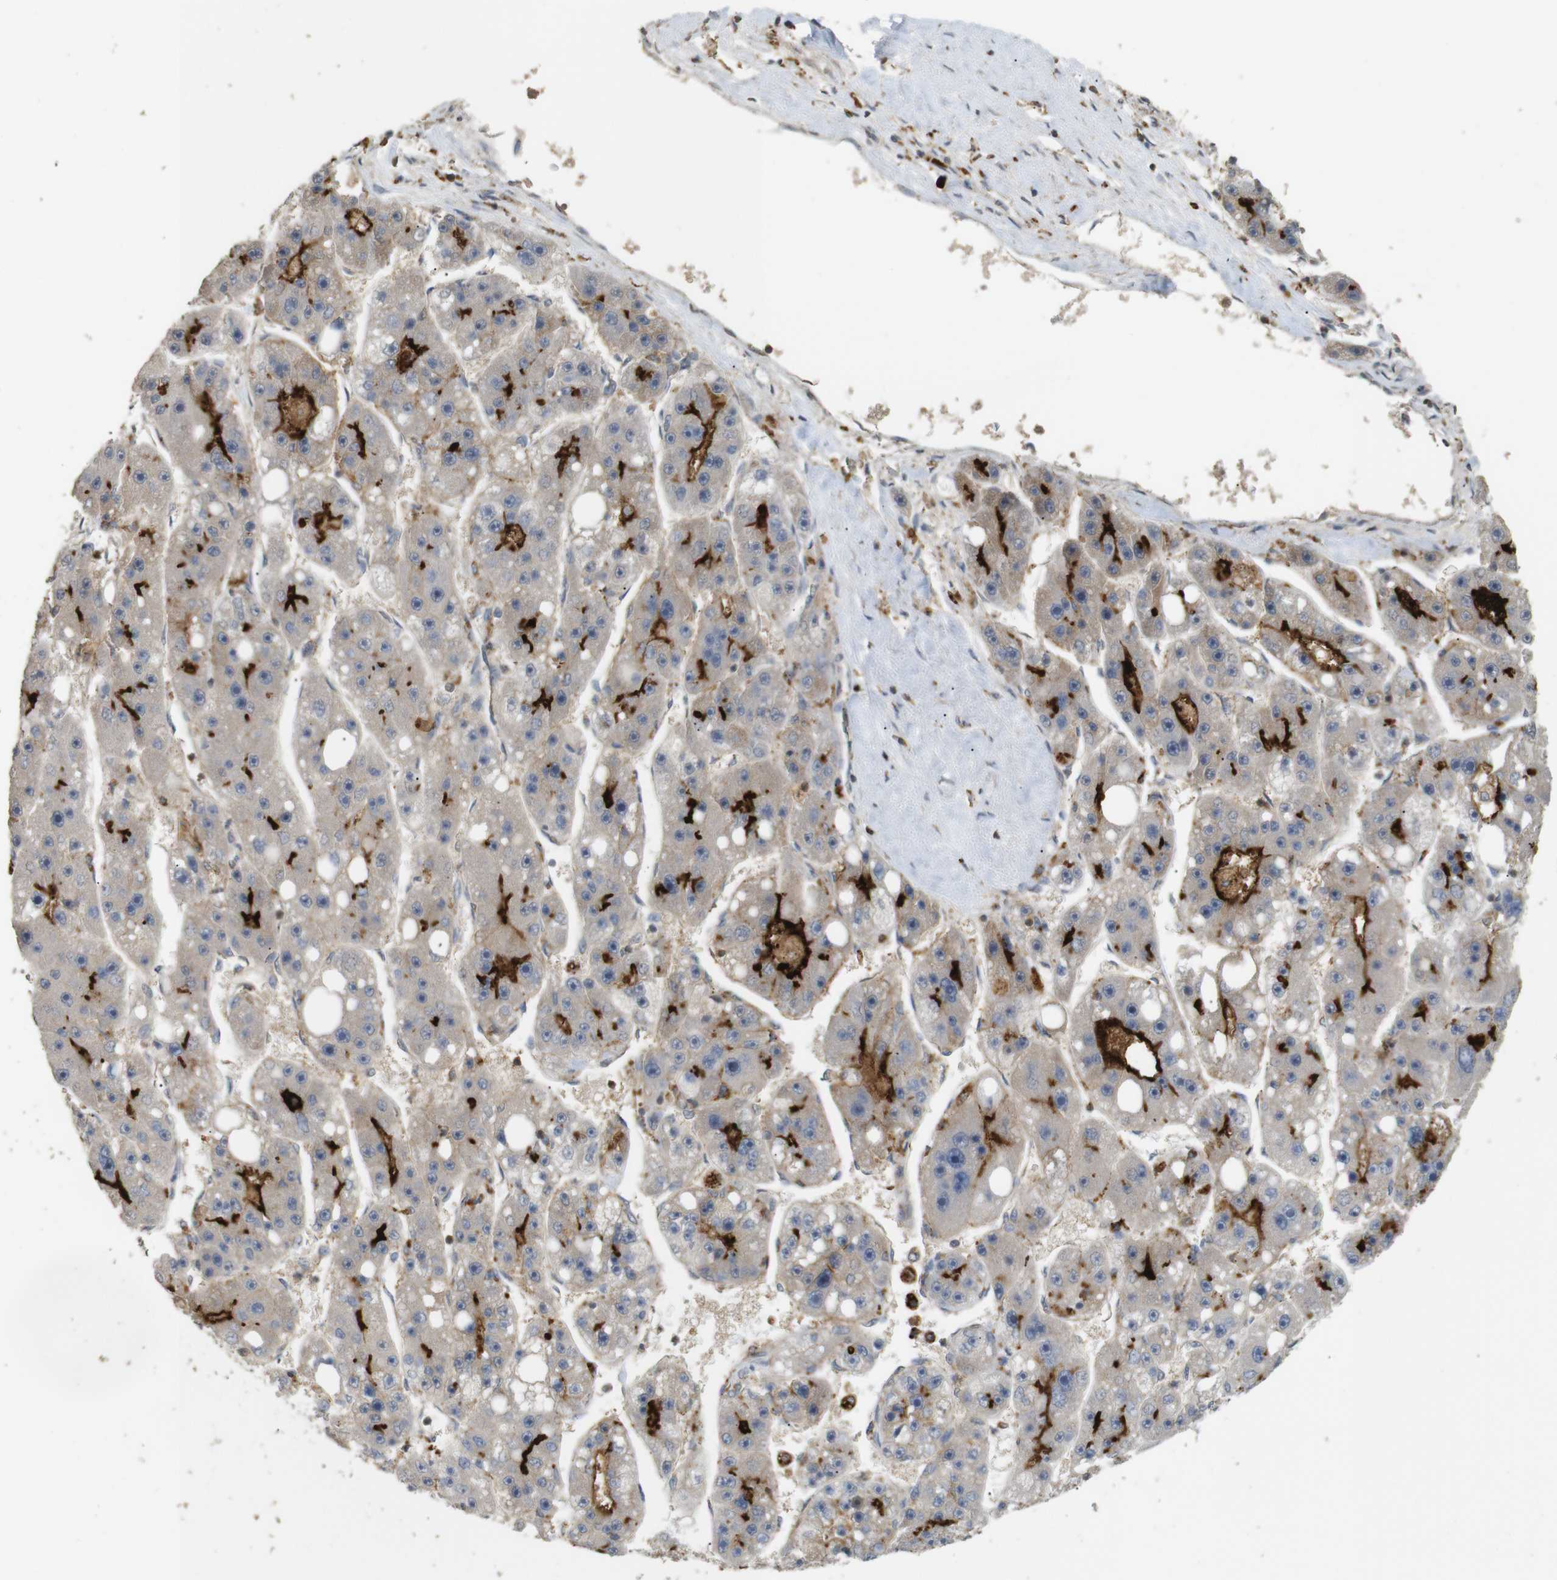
{"staining": {"intensity": "strong", "quantity": "<25%", "location": "cytoplasmic/membranous"}, "tissue": "liver cancer", "cell_type": "Tumor cells", "image_type": "cancer", "snomed": [{"axis": "morphology", "description": "Carcinoma, Hepatocellular, NOS"}, {"axis": "topography", "description": "Liver"}], "caption": "Immunohistochemical staining of human hepatocellular carcinoma (liver) shows medium levels of strong cytoplasmic/membranous expression in approximately <25% of tumor cells. (Stains: DAB in brown, nuclei in blue, Microscopy: brightfield microscopy at high magnification).", "gene": "KSR1", "patient": {"sex": "female", "age": 61}}